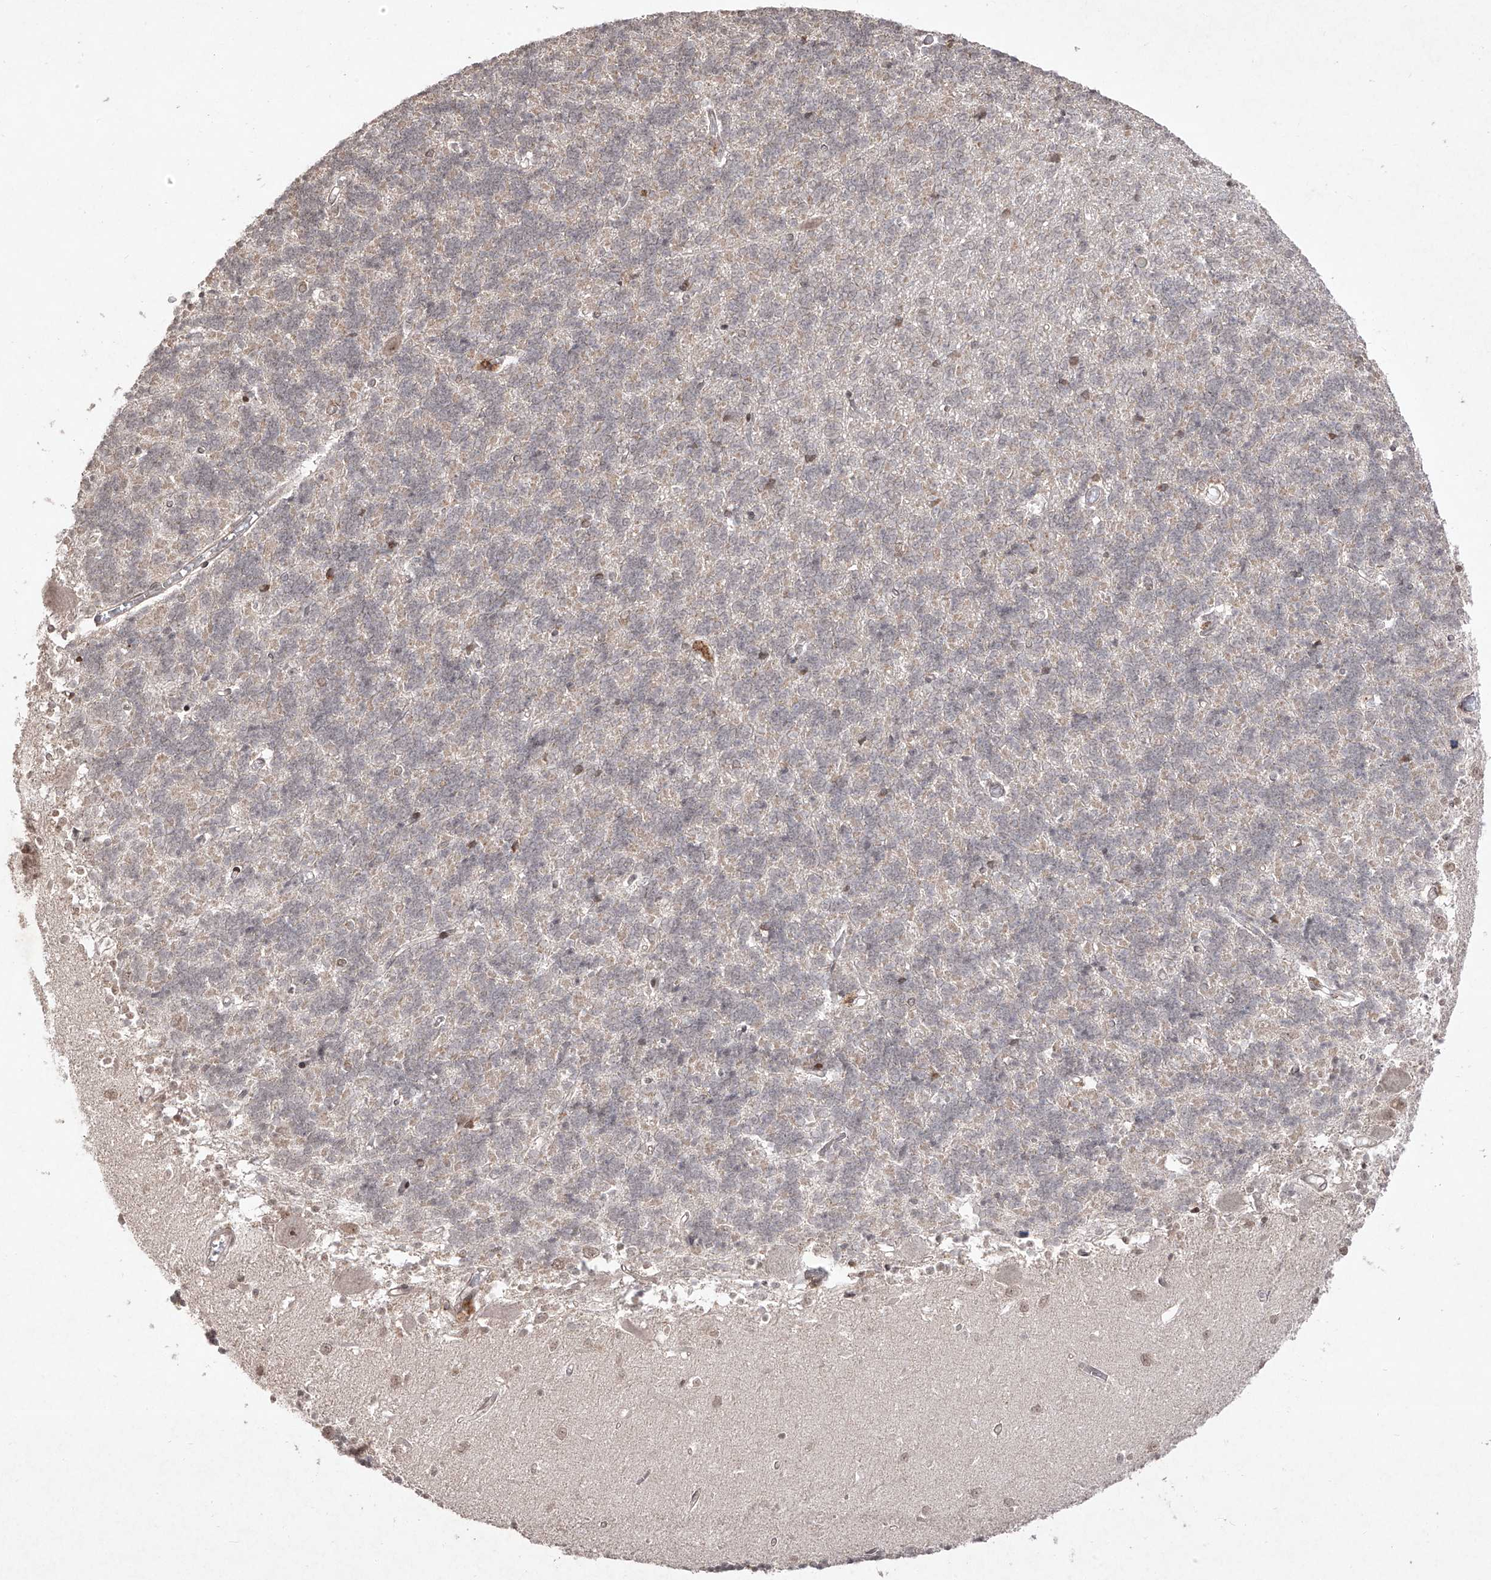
{"staining": {"intensity": "weak", "quantity": "25%-75%", "location": "nuclear"}, "tissue": "cerebellum", "cell_type": "Cells in granular layer", "image_type": "normal", "snomed": [{"axis": "morphology", "description": "Normal tissue, NOS"}, {"axis": "topography", "description": "Cerebellum"}], "caption": "Immunohistochemistry (DAB) staining of normal human cerebellum demonstrates weak nuclear protein staining in approximately 25%-75% of cells in granular layer.", "gene": "SNRNP27", "patient": {"sex": "male", "age": 37}}